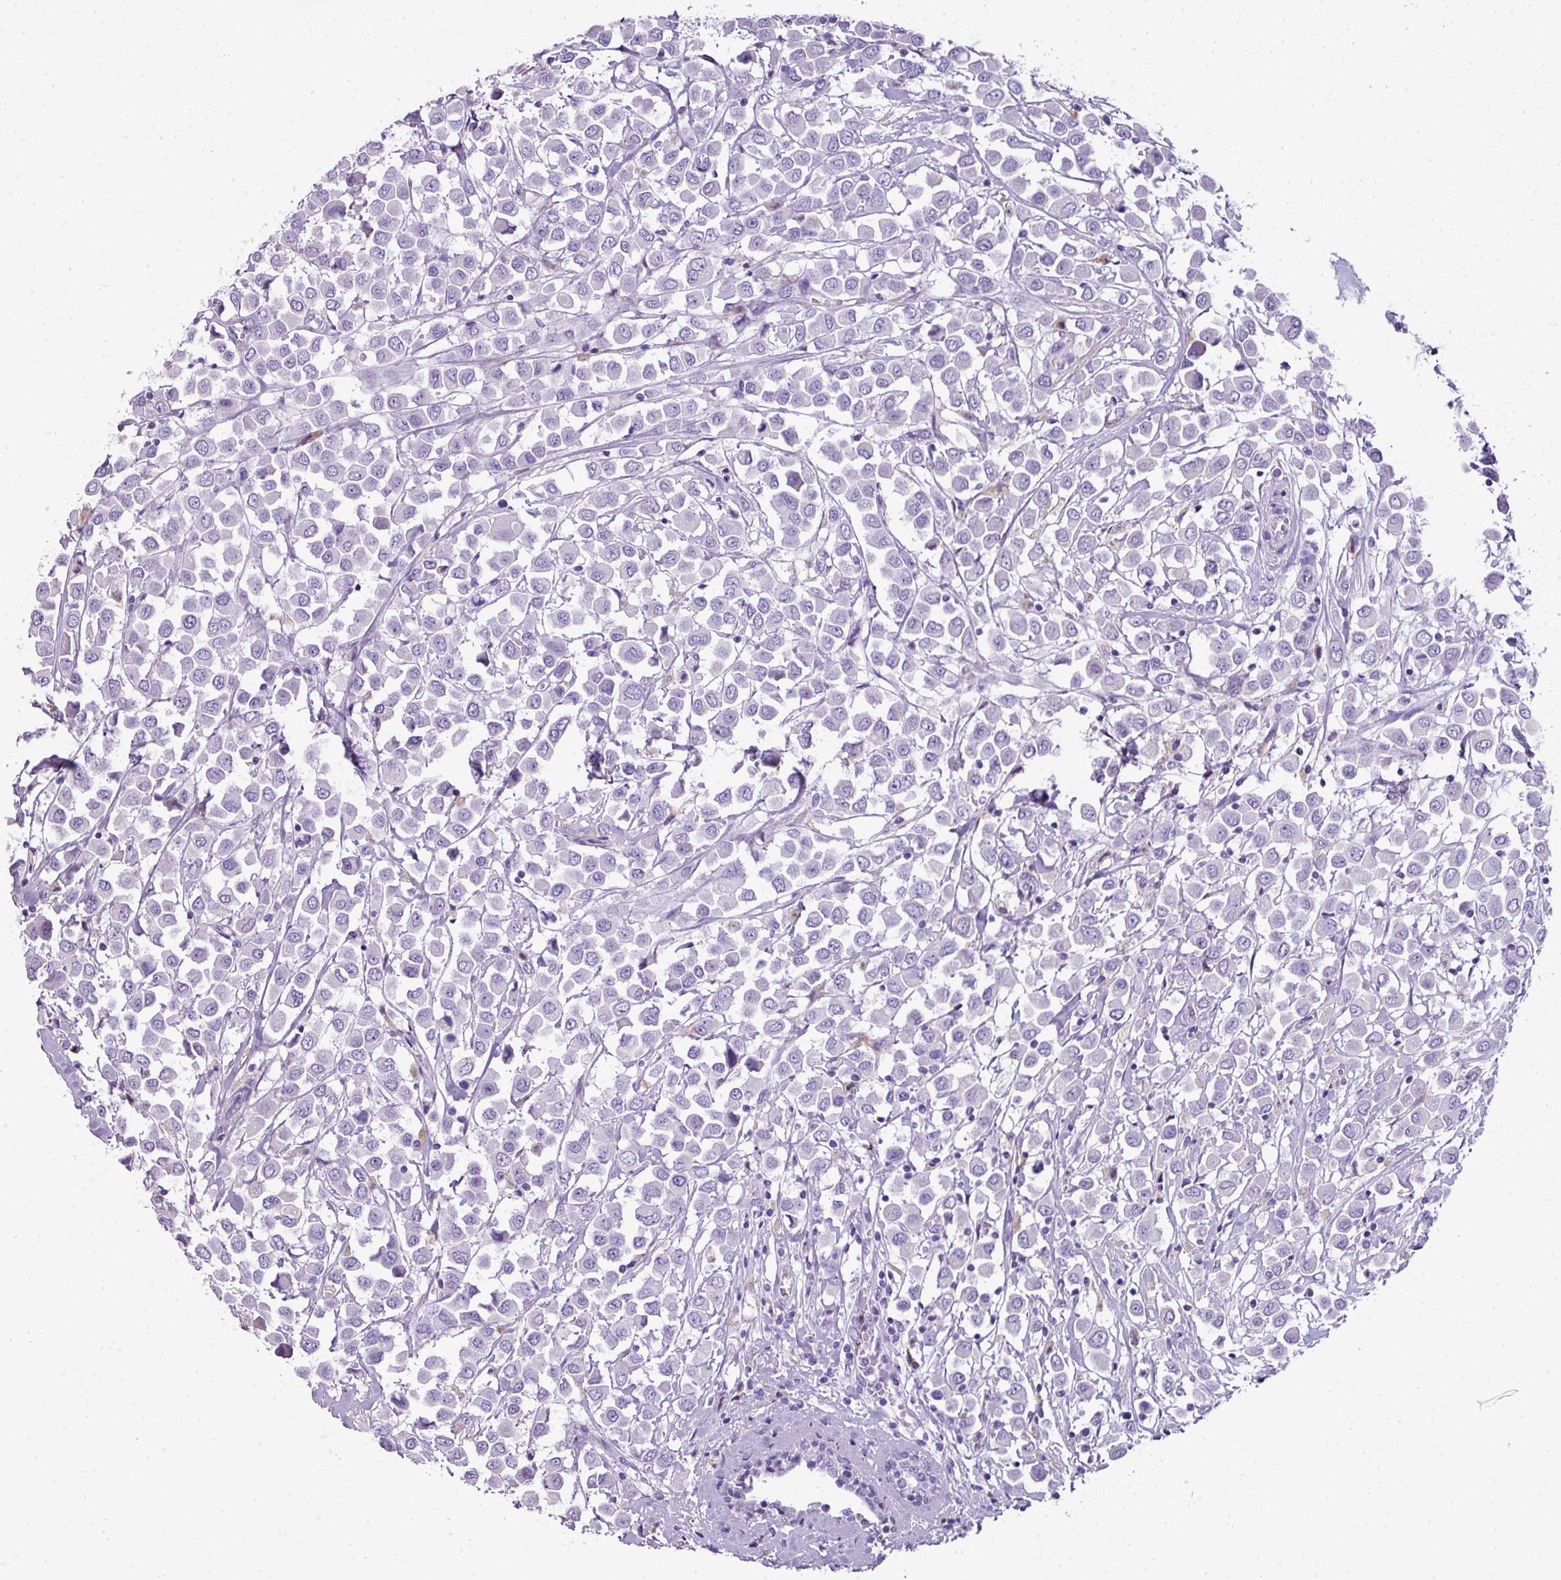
{"staining": {"intensity": "negative", "quantity": "none", "location": "none"}, "tissue": "breast cancer", "cell_type": "Tumor cells", "image_type": "cancer", "snomed": [{"axis": "morphology", "description": "Duct carcinoma"}, {"axis": "topography", "description": "Breast"}], "caption": "DAB immunohistochemical staining of breast cancer (infiltrating ductal carcinoma) displays no significant expression in tumor cells.", "gene": "ZNF568", "patient": {"sex": "female", "age": 61}}